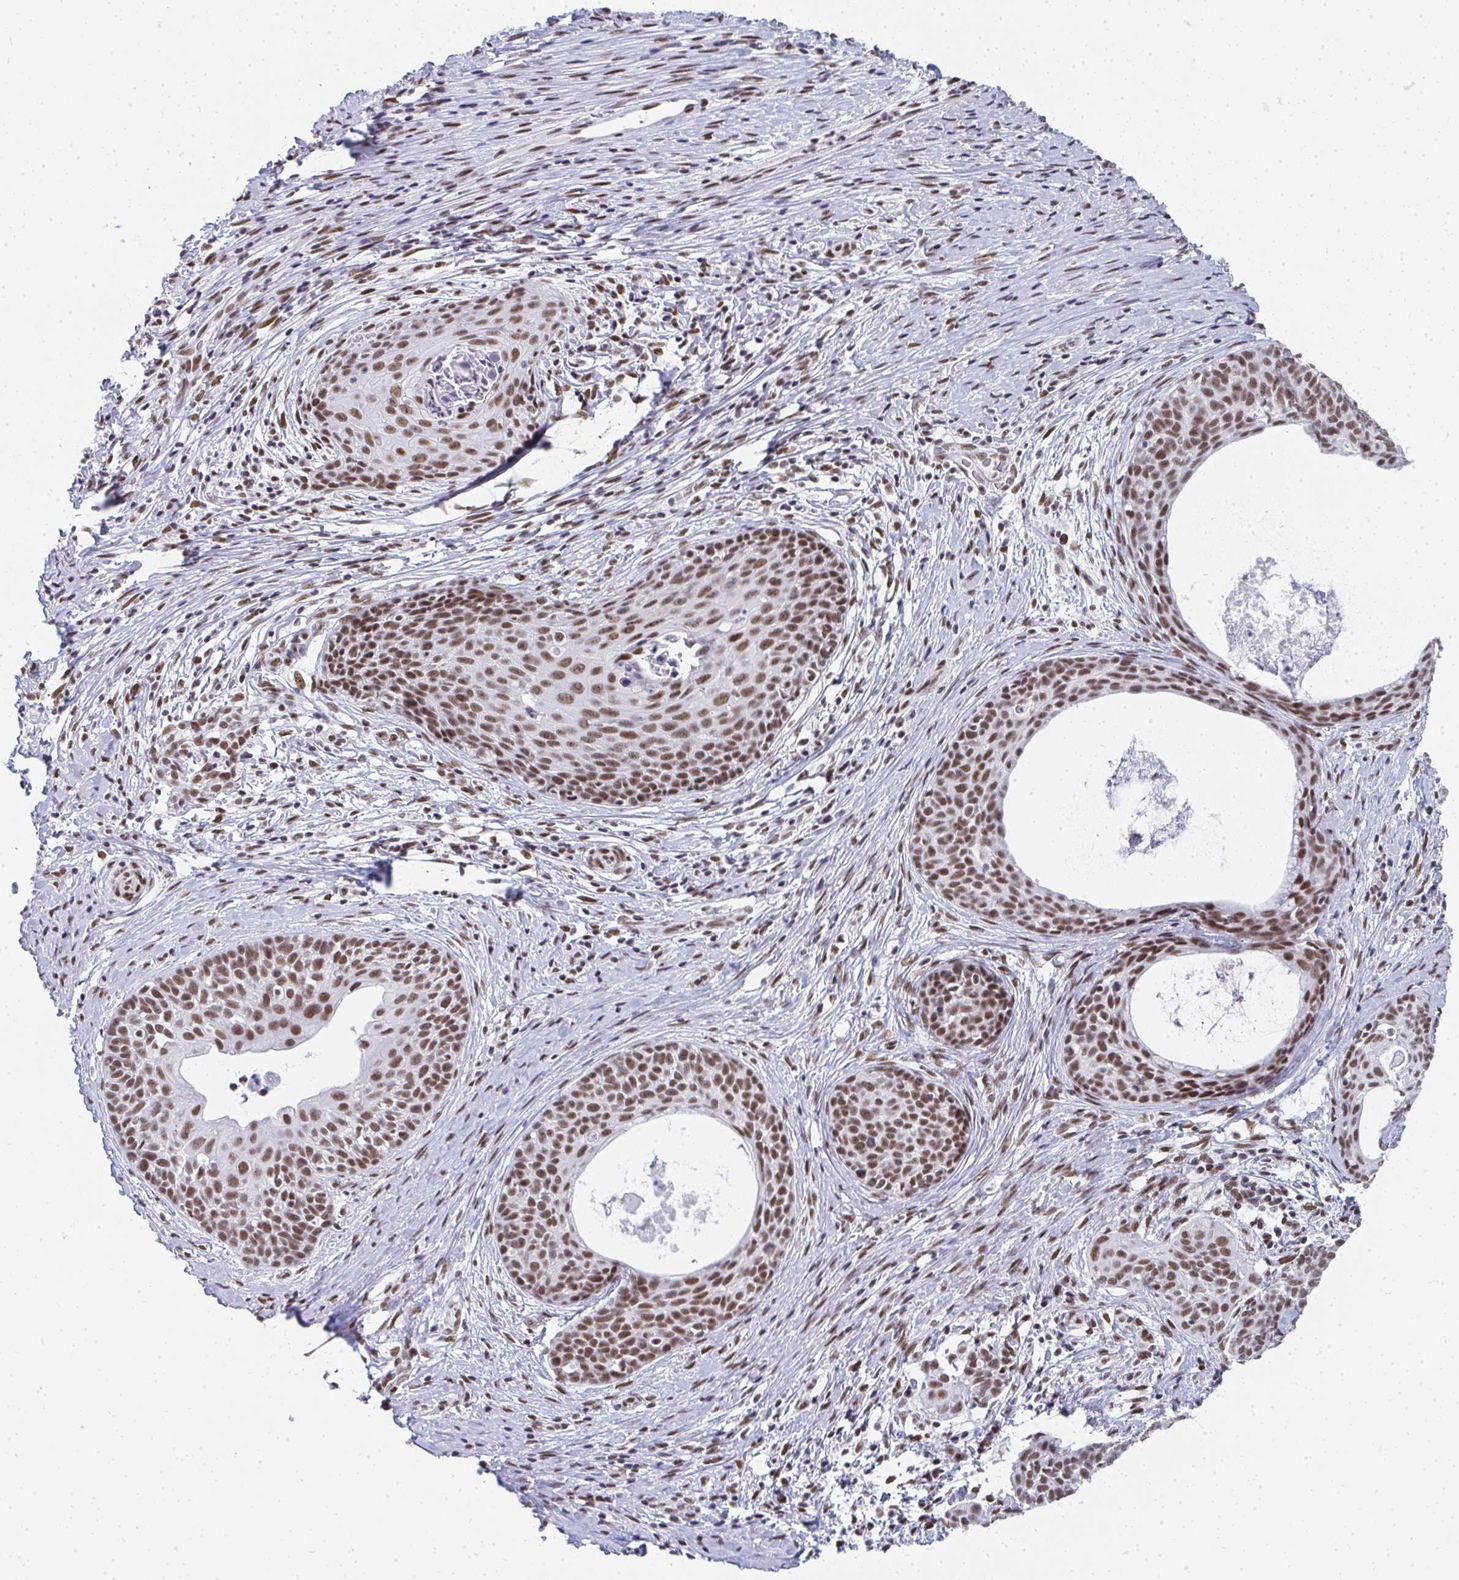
{"staining": {"intensity": "moderate", "quantity": ">75%", "location": "nuclear"}, "tissue": "cervical cancer", "cell_type": "Tumor cells", "image_type": "cancer", "snomed": [{"axis": "morphology", "description": "Squamous cell carcinoma, NOS"}, {"axis": "morphology", "description": "Adenocarcinoma, NOS"}, {"axis": "topography", "description": "Cervix"}], "caption": "Protein analysis of squamous cell carcinoma (cervical) tissue displays moderate nuclear positivity in about >75% of tumor cells.", "gene": "CREBBP", "patient": {"sex": "female", "age": 52}}